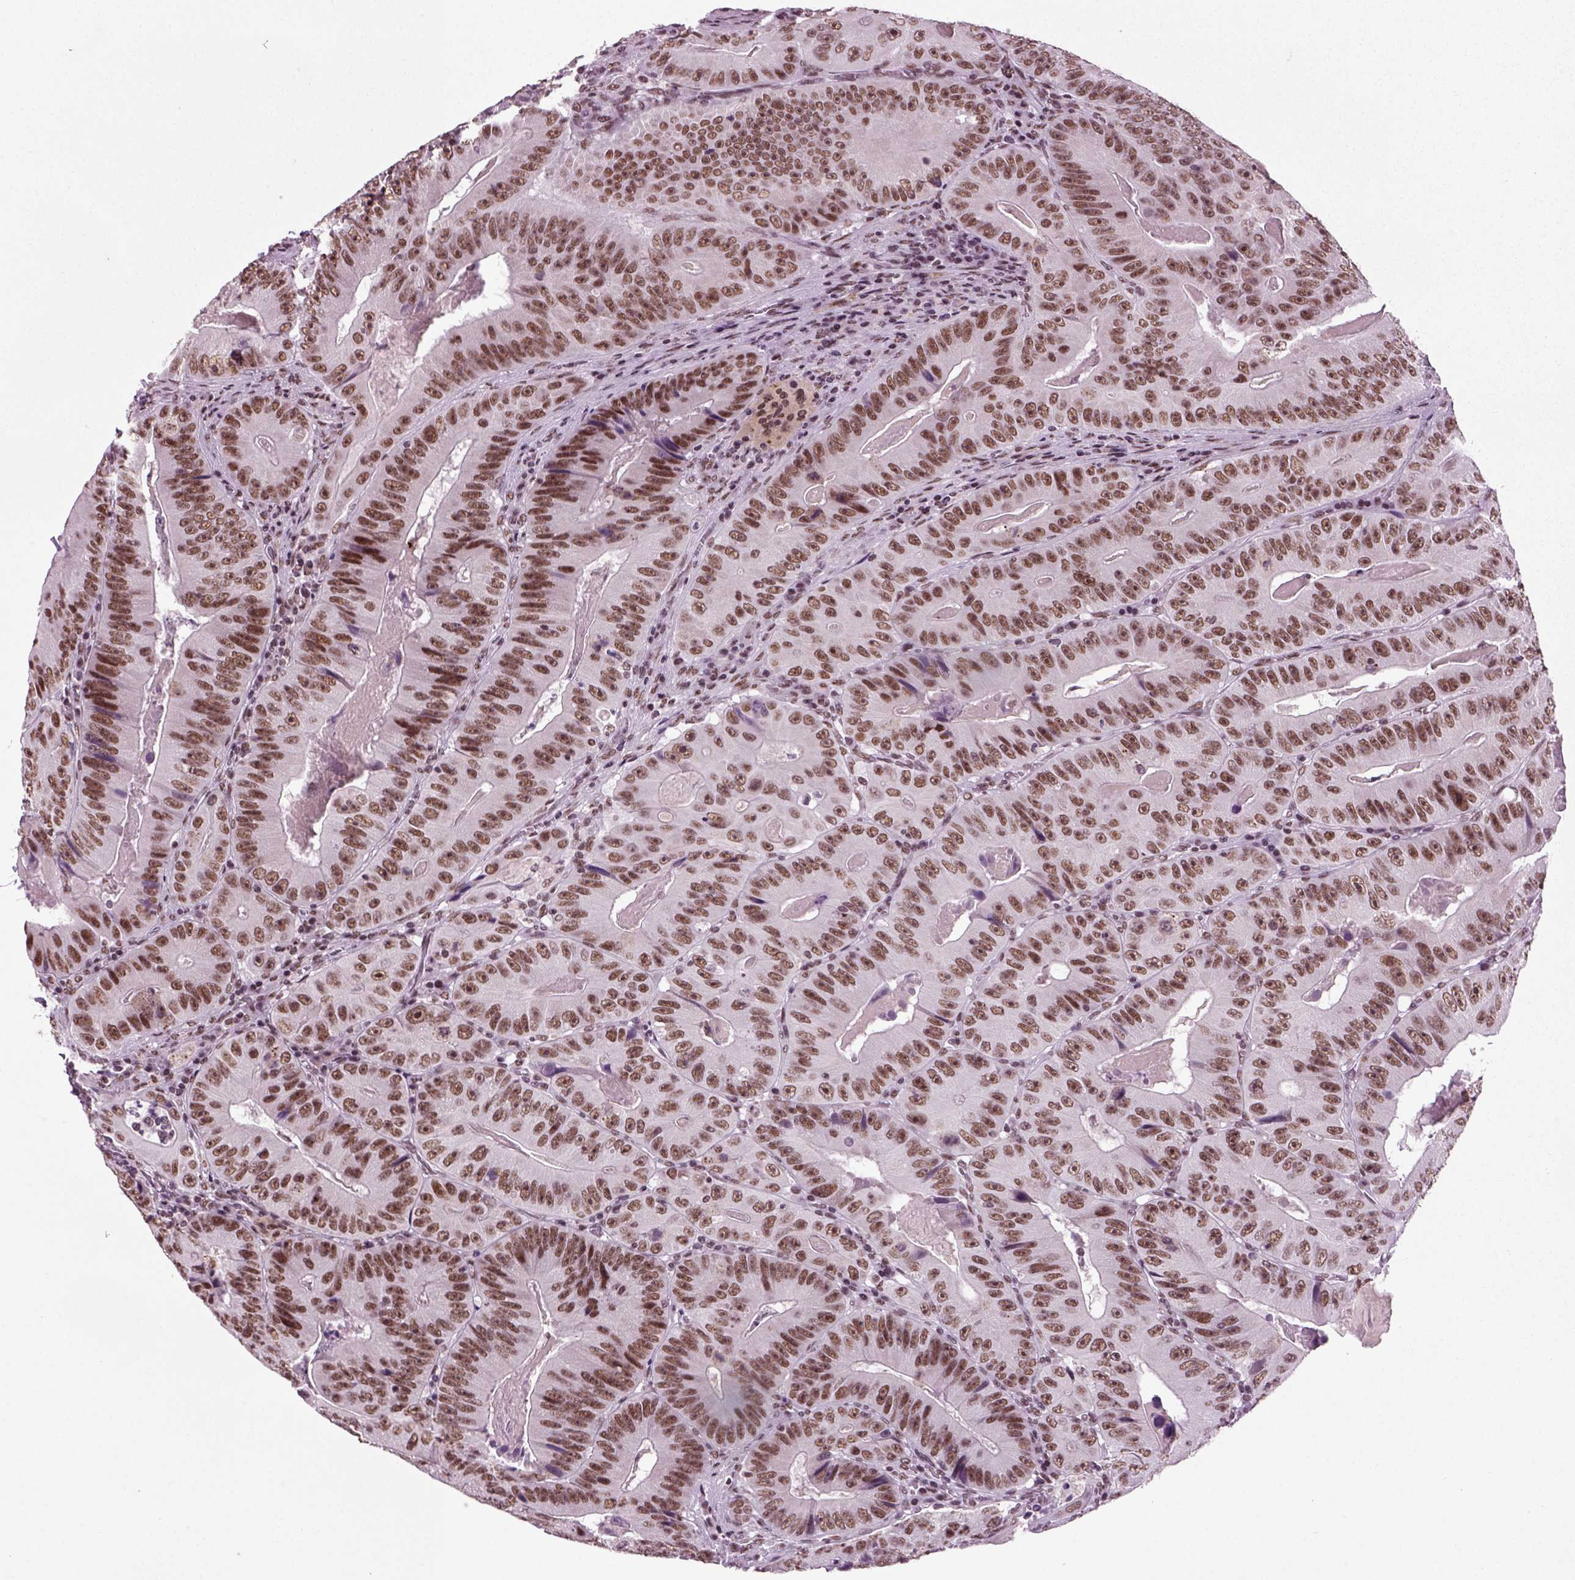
{"staining": {"intensity": "moderate", "quantity": ">75%", "location": "nuclear"}, "tissue": "colorectal cancer", "cell_type": "Tumor cells", "image_type": "cancer", "snomed": [{"axis": "morphology", "description": "Adenocarcinoma, NOS"}, {"axis": "topography", "description": "Colon"}], "caption": "IHC staining of colorectal cancer, which shows medium levels of moderate nuclear expression in approximately >75% of tumor cells indicating moderate nuclear protein staining. The staining was performed using DAB (3,3'-diaminobenzidine) (brown) for protein detection and nuclei were counterstained in hematoxylin (blue).", "gene": "RCOR3", "patient": {"sex": "female", "age": 86}}